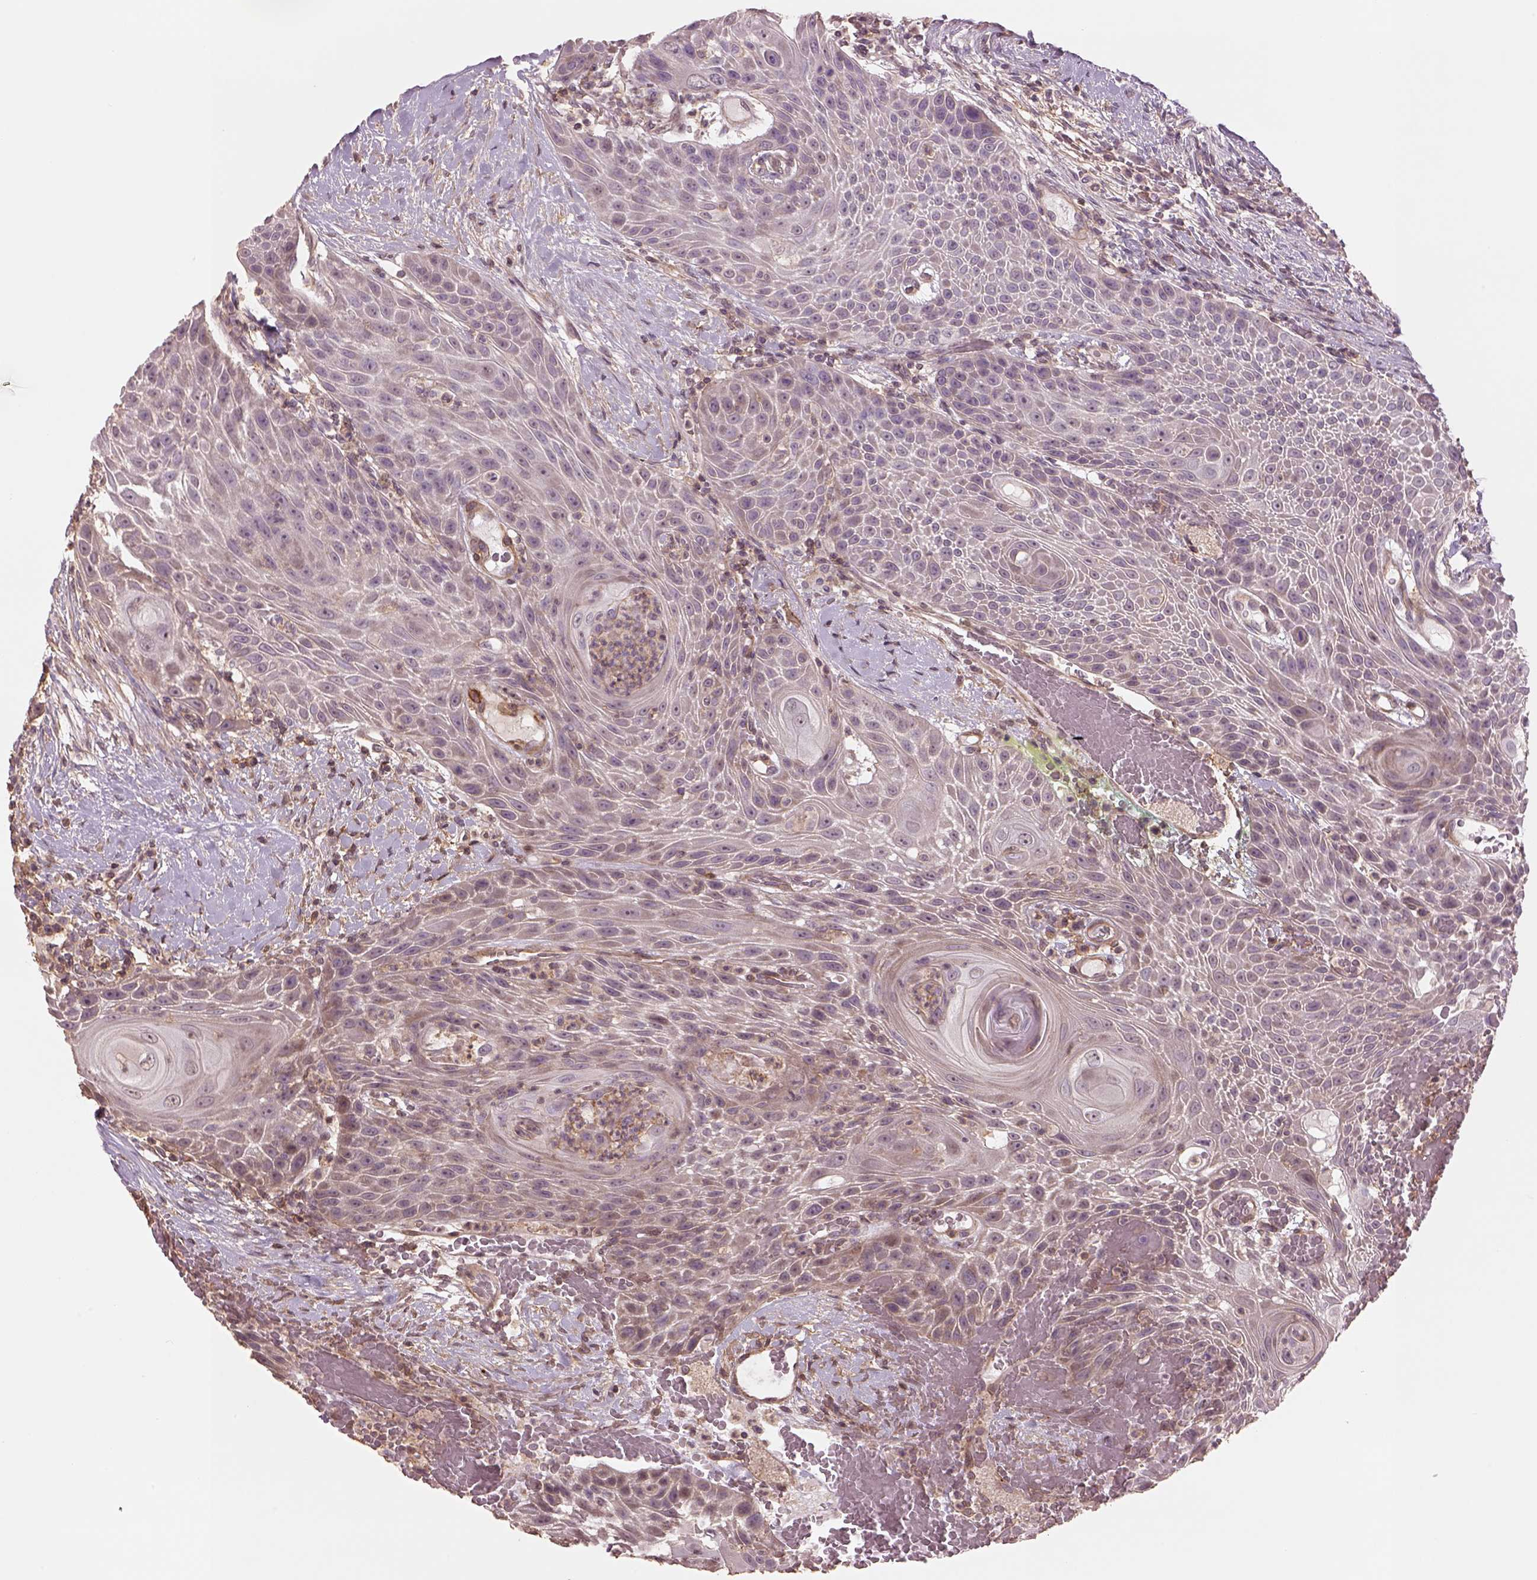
{"staining": {"intensity": "negative", "quantity": "none", "location": "none"}, "tissue": "head and neck cancer", "cell_type": "Tumor cells", "image_type": "cancer", "snomed": [{"axis": "morphology", "description": "Squamous cell carcinoma, NOS"}, {"axis": "topography", "description": "Head-Neck"}], "caption": "Head and neck cancer was stained to show a protein in brown. There is no significant expression in tumor cells. Brightfield microscopy of immunohistochemistry (IHC) stained with DAB (3,3'-diaminobenzidine) (brown) and hematoxylin (blue), captured at high magnification.", "gene": "LIN7A", "patient": {"sex": "male", "age": 69}}